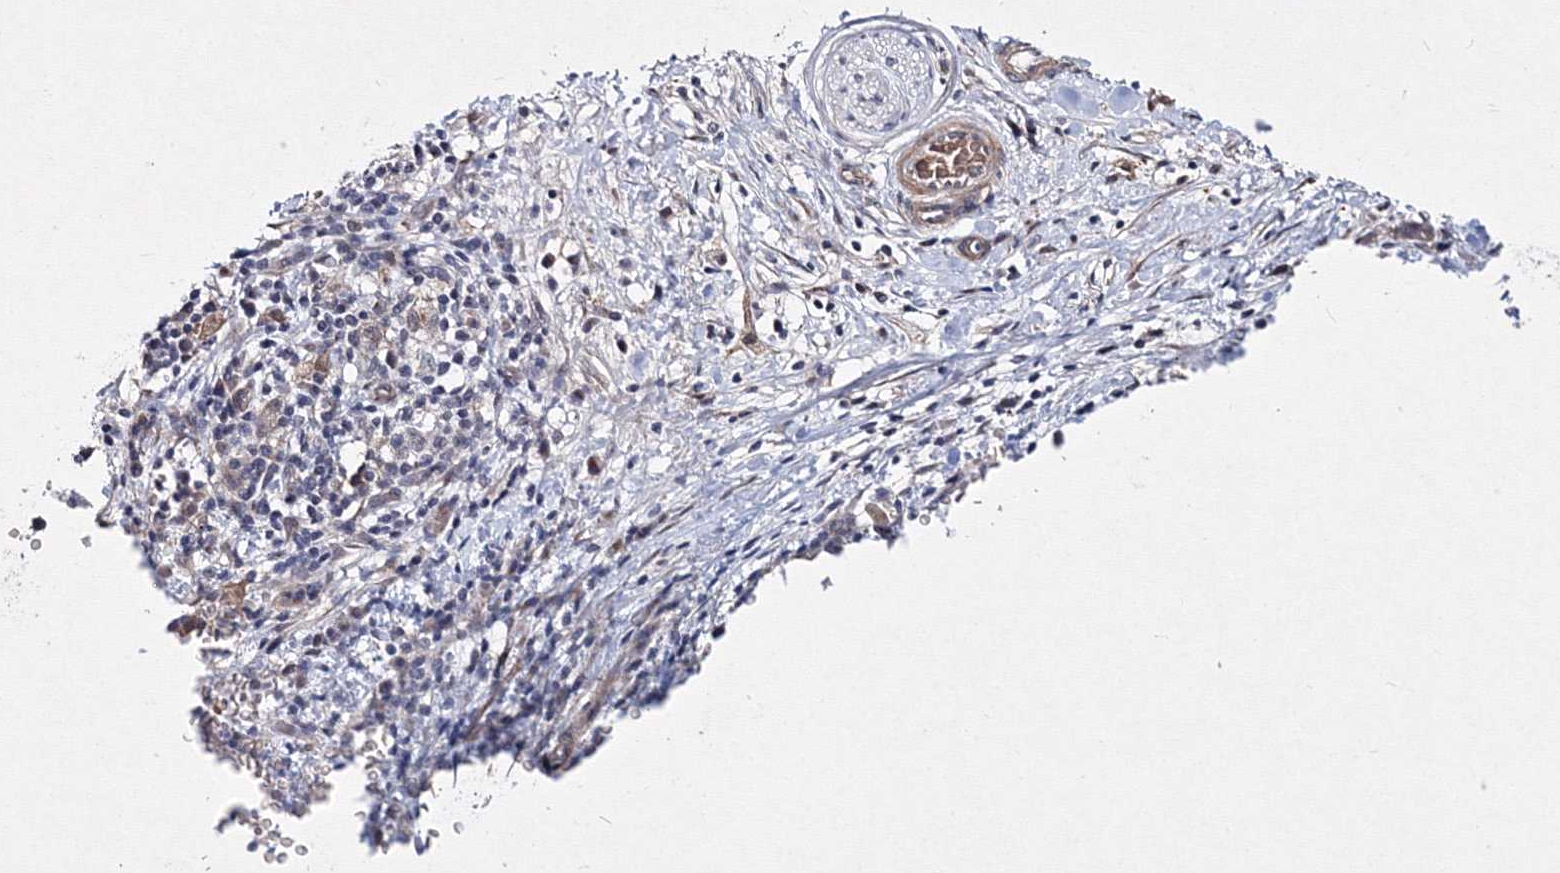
{"staining": {"intensity": "weak", "quantity": "<25%", "location": "cytoplasmic/membranous"}, "tissue": "stomach cancer", "cell_type": "Tumor cells", "image_type": "cancer", "snomed": [{"axis": "morphology", "description": "Adenocarcinoma, NOS"}, {"axis": "topography", "description": "Stomach, lower"}], "caption": "The immunohistochemistry micrograph has no significant staining in tumor cells of adenocarcinoma (stomach) tissue. (Brightfield microscopy of DAB (3,3'-diaminobenzidine) immunohistochemistry at high magnification).", "gene": "C11orf52", "patient": {"sex": "female", "age": 93}}